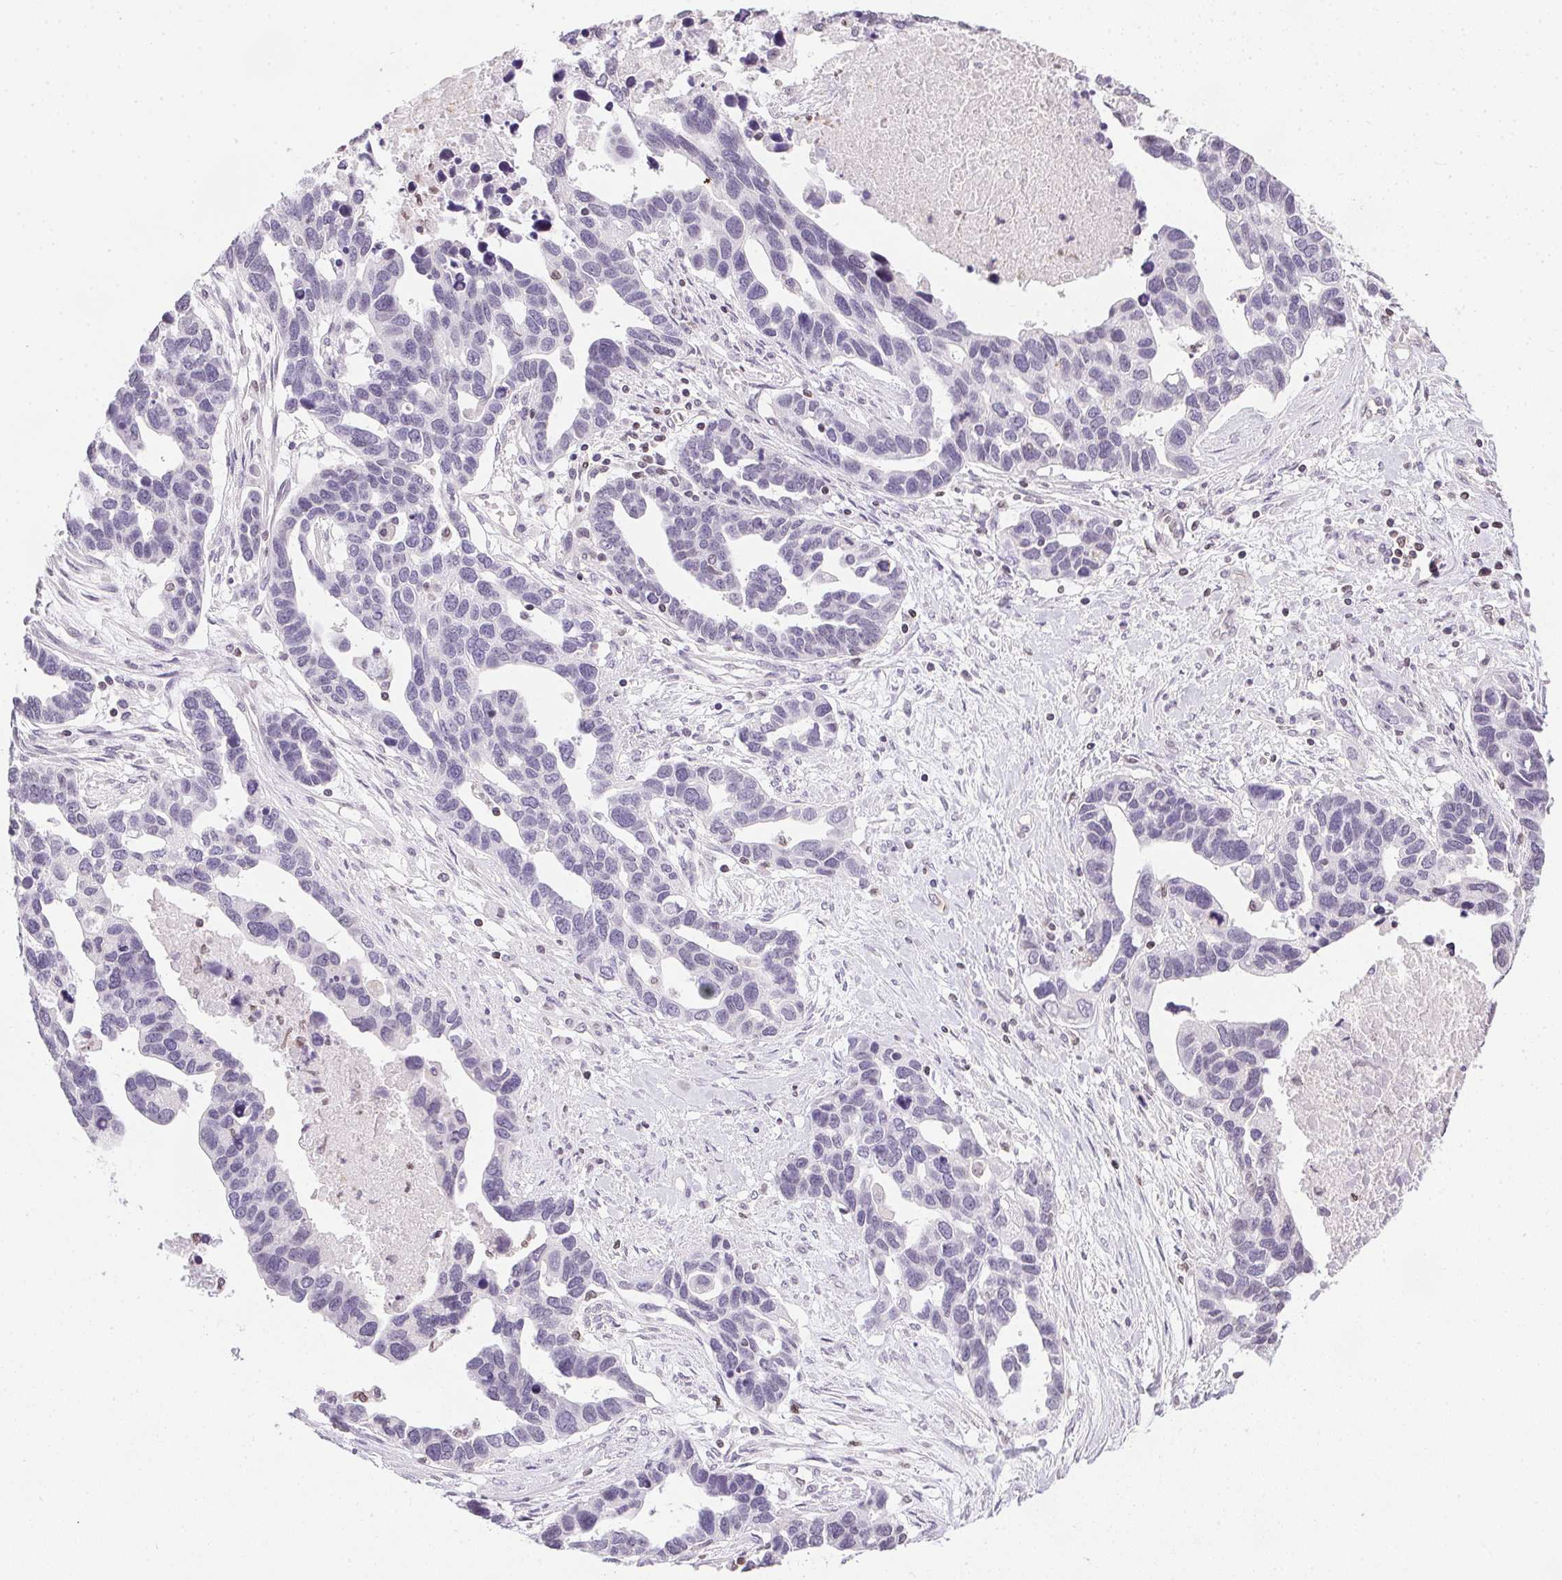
{"staining": {"intensity": "negative", "quantity": "none", "location": "none"}, "tissue": "ovarian cancer", "cell_type": "Tumor cells", "image_type": "cancer", "snomed": [{"axis": "morphology", "description": "Cystadenocarcinoma, serous, NOS"}, {"axis": "topography", "description": "Ovary"}], "caption": "This is an immunohistochemistry histopathology image of ovarian cancer (serous cystadenocarcinoma). There is no positivity in tumor cells.", "gene": "PRL", "patient": {"sex": "female", "age": 54}}